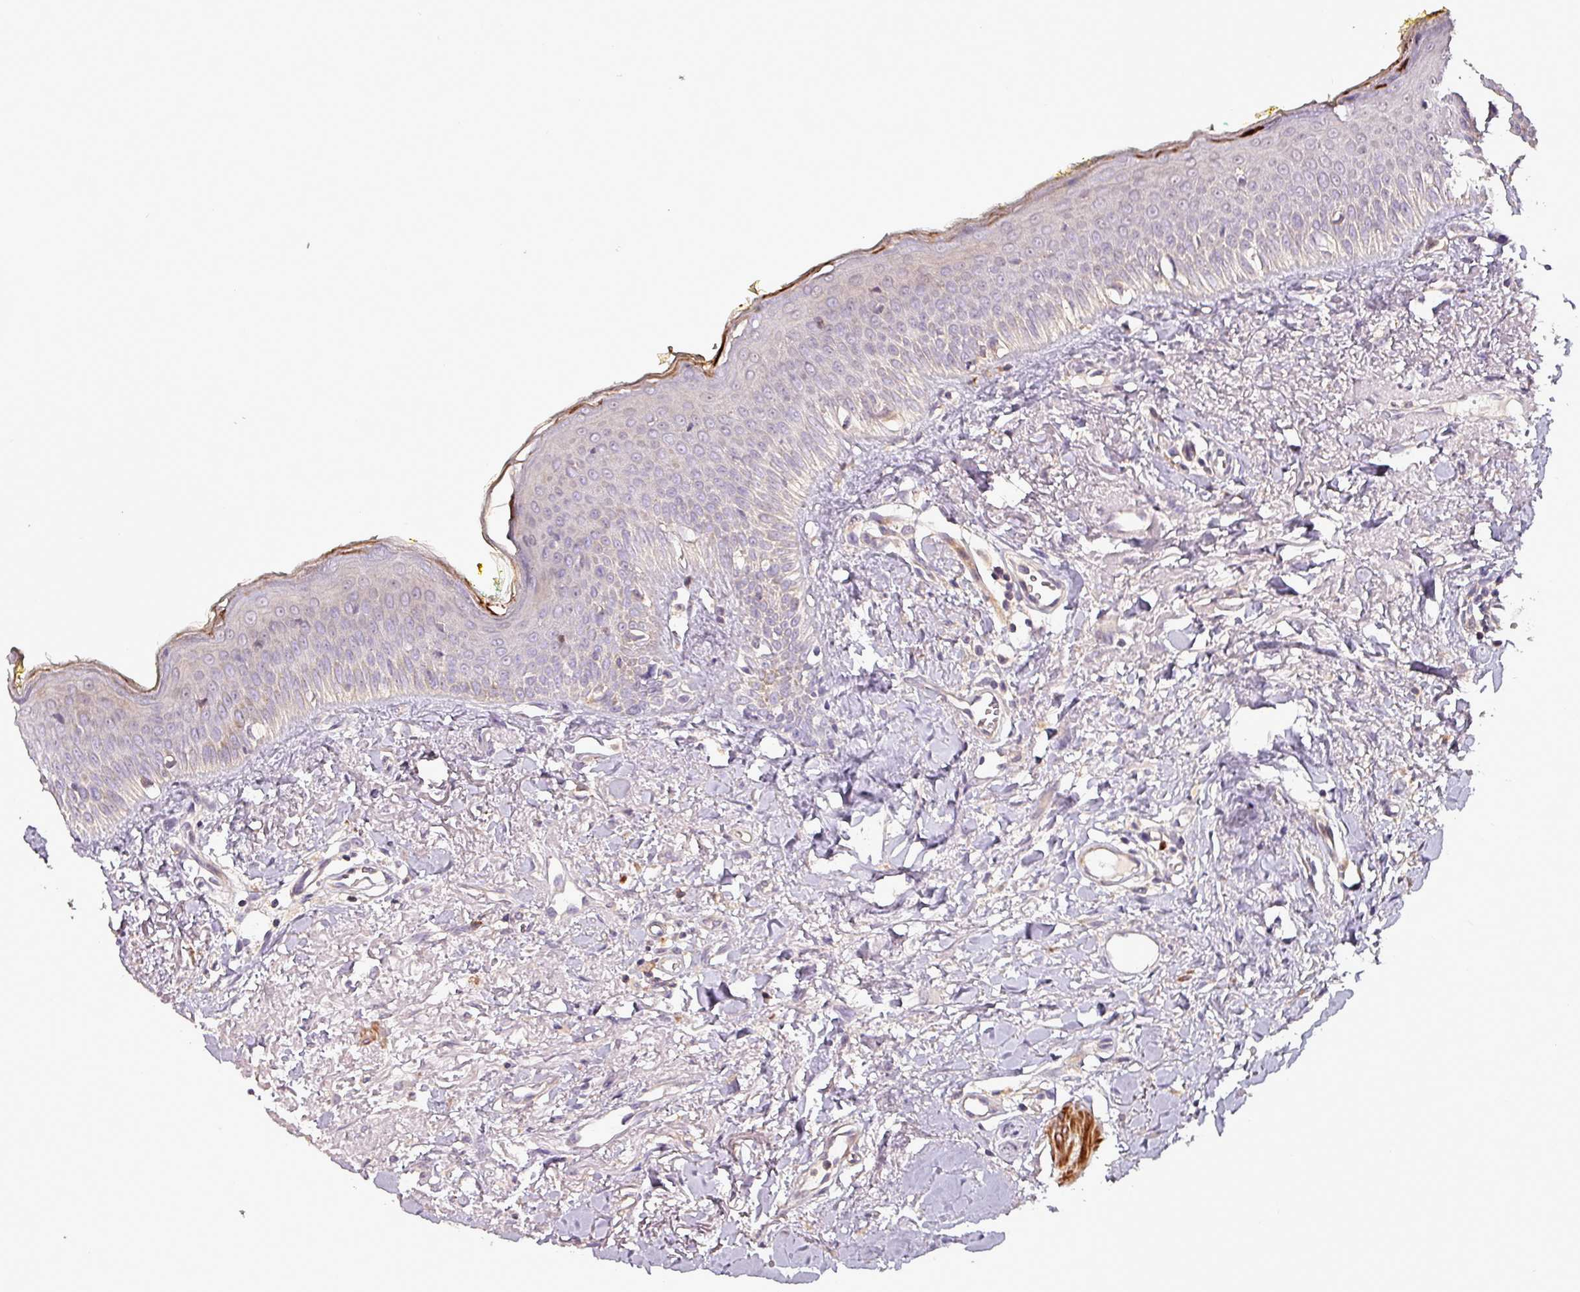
{"staining": {"intensity": "weak", "quantity": "25%-75%", "location": "cytoplasmic/membranous"}, "tissue": "oral mucosa", "cell_type": "Squamous epithelial cells", "image_type": "normal", "snomed": [{"axis": "morphology", "description": "Normal tissue, NOS"}, {"axis": "topography", "description": "Oral tissue"}], "caption": "Protein expression analysis of normal oral mucosa reveals weak cytoplasmic/membranous staining in about 25%-75% of squamous epithelial cells.", "gene": "TPRA1", "patient": {"sex": "female", "age": 70}}